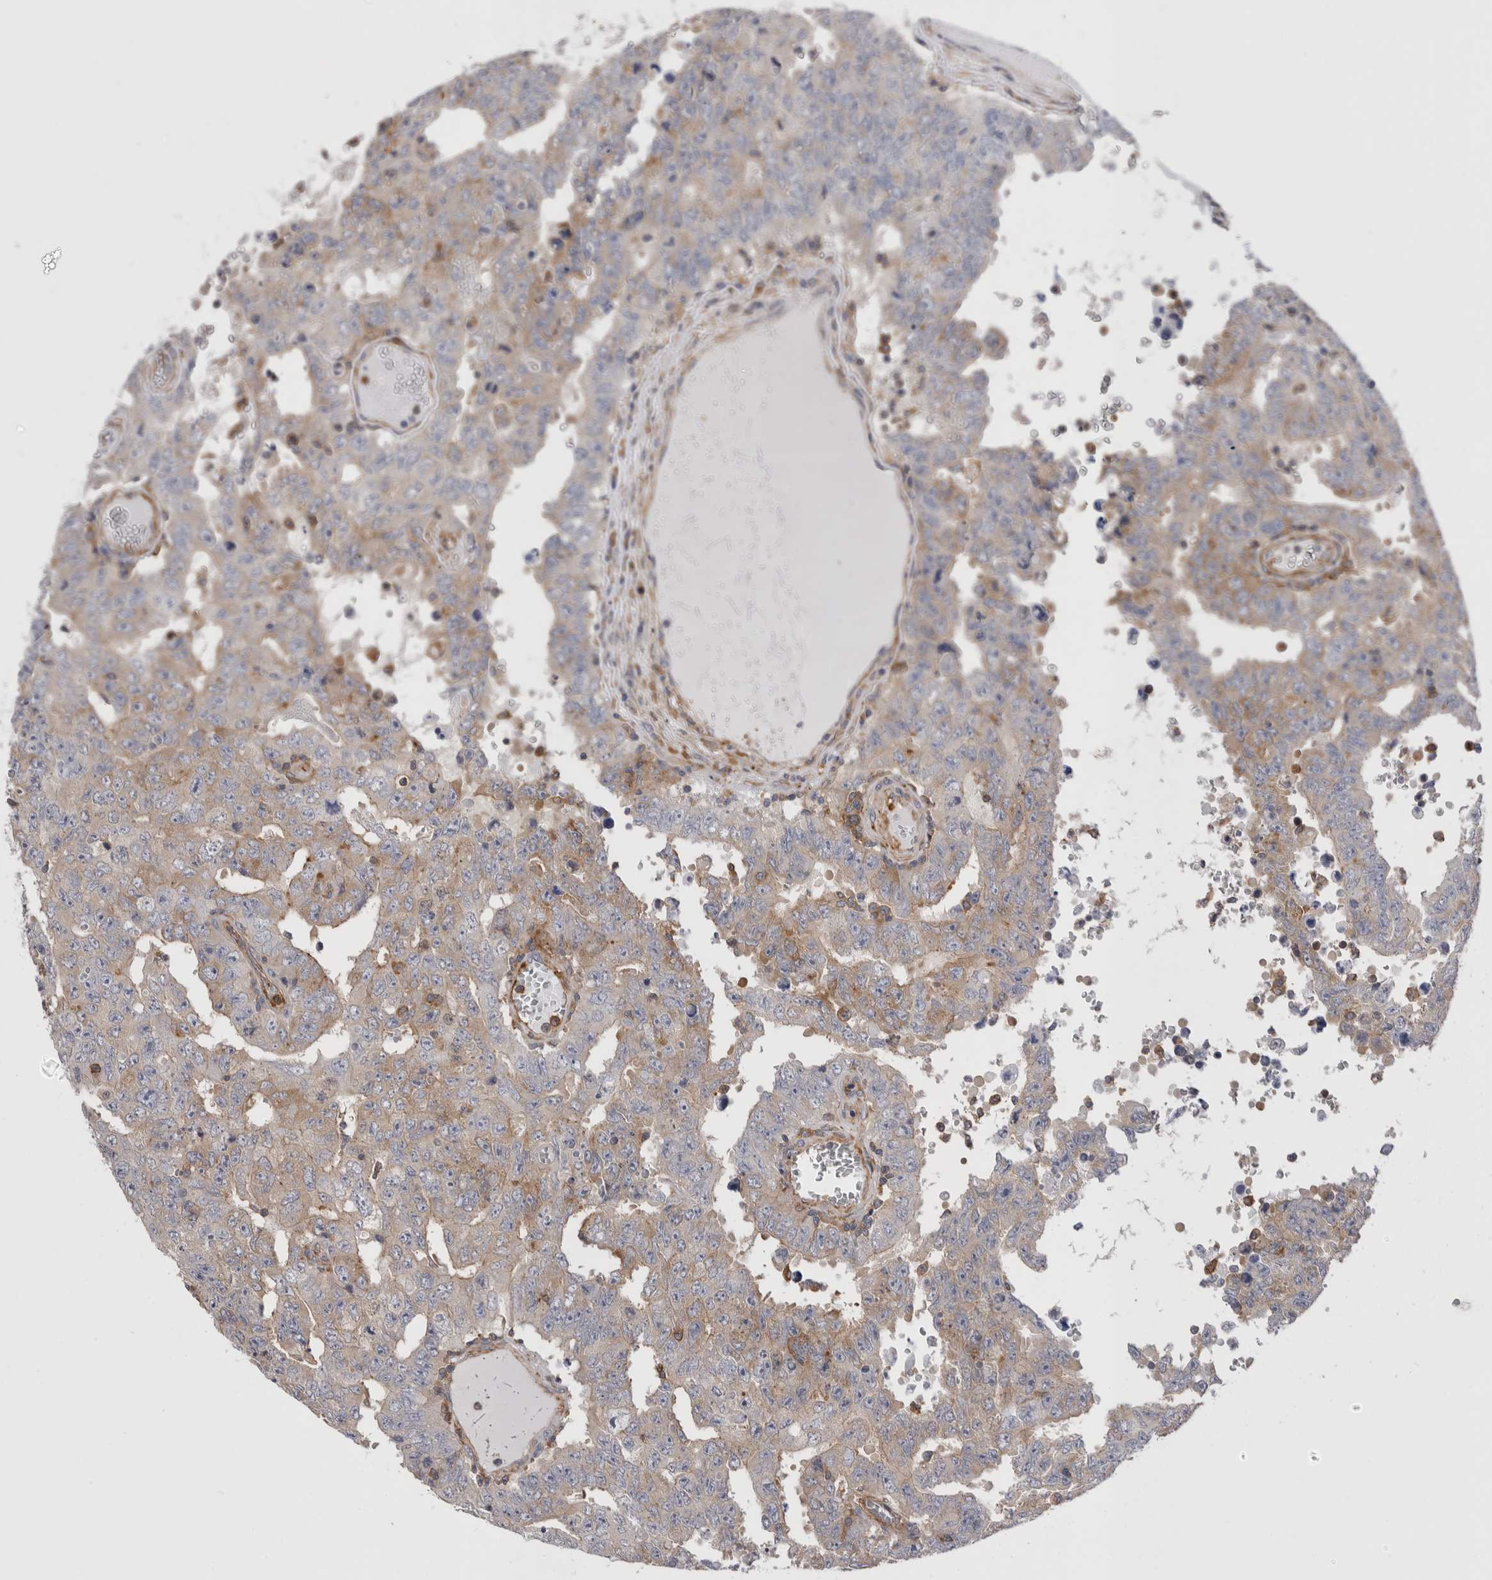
{"staining": {"intensity": "weak", "quantity": ">75%", "location": "cytoplasmic/membranous"}, "tissue": "testis cancer", "cell_type": "Tumor cells", "image_type": "cancer", "snomed": [{"axis": "morphology", "description": "Carcinoma, Embryonal, NOS"}, {"axis": "topography", "description": "Testis"}], "caption": "Immunohistochemical staining of human testis cancer (embryonal carcinoma) displays low levels of weak cytoplasmic/membranous protein expression in approximately >75% of tumor cells.", "gene": "RAB11FIP1", "patient": {"sex": "male", "age": 26}}